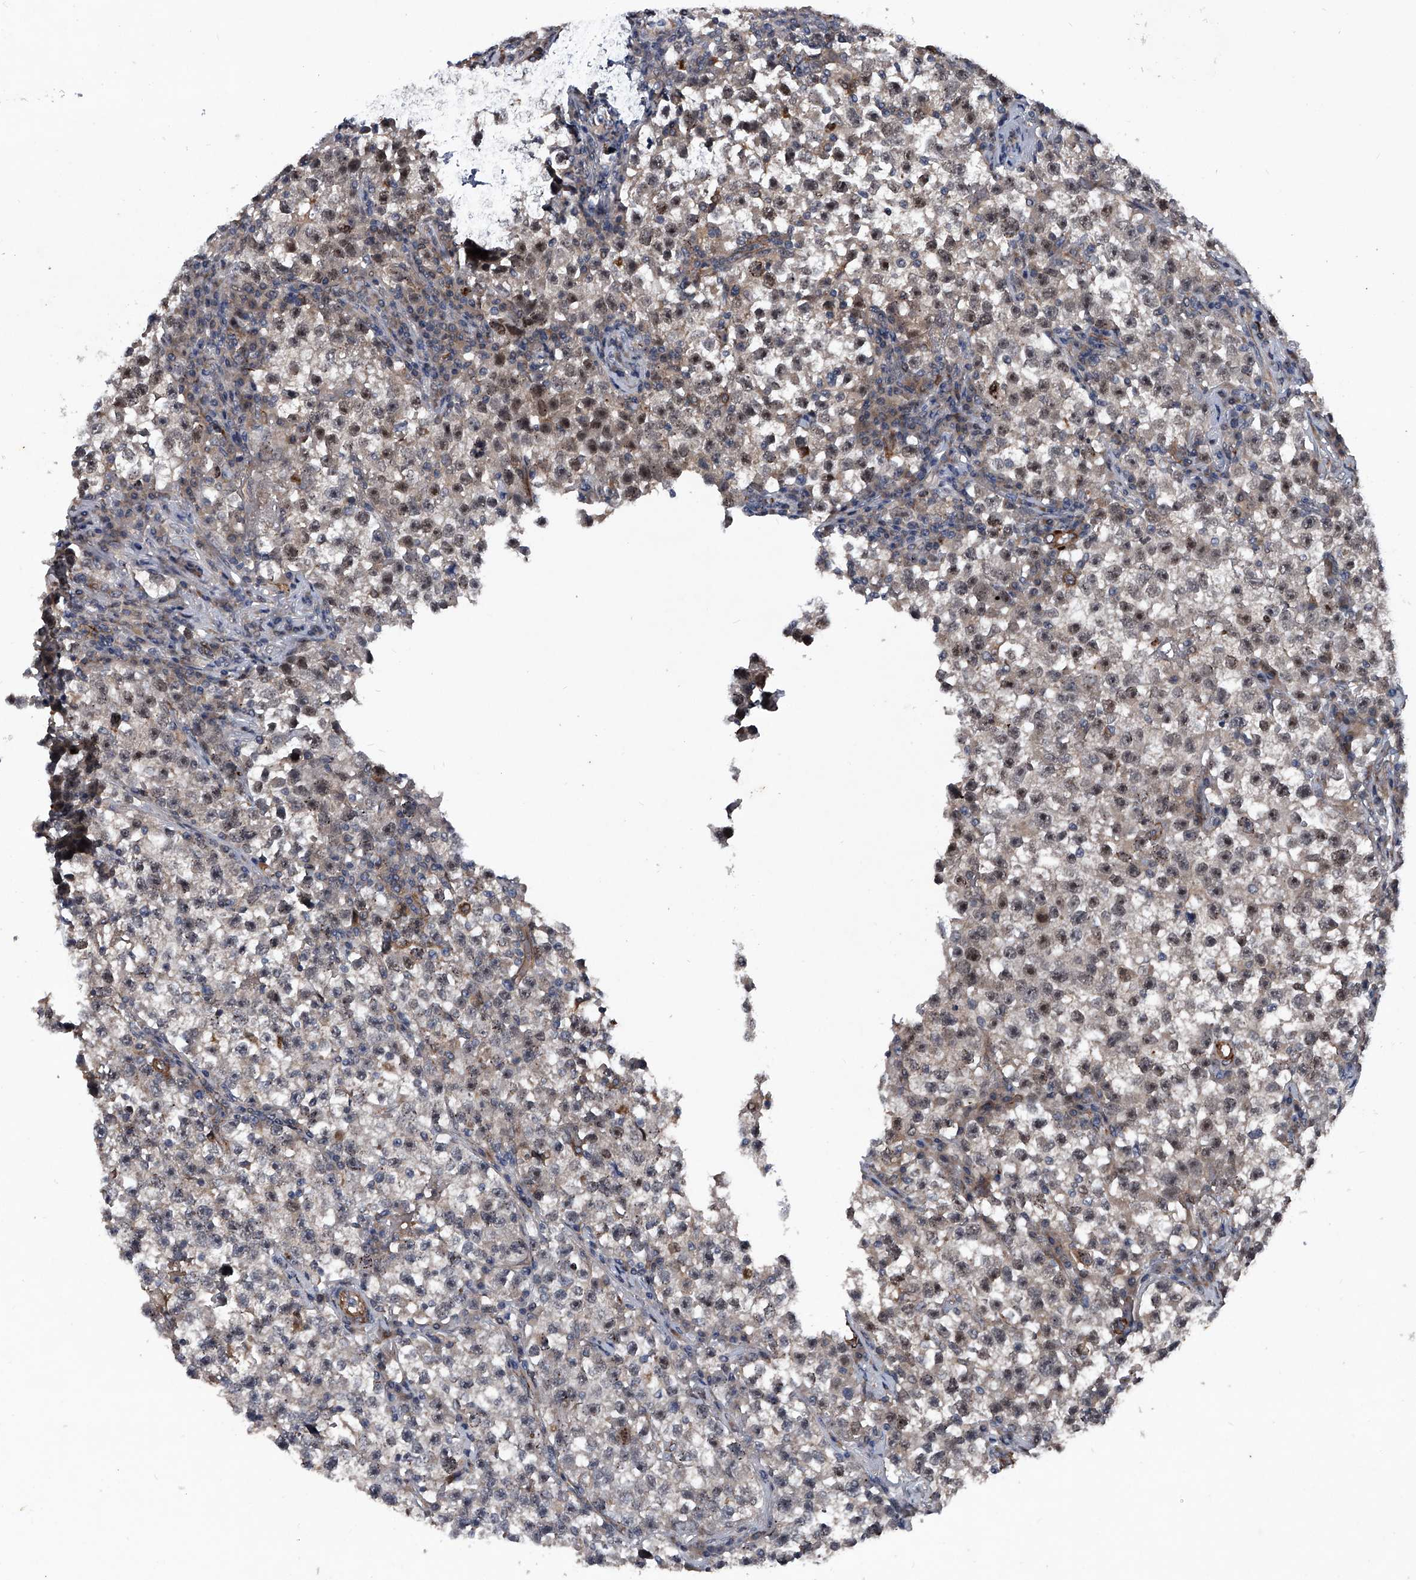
{"staining": {"intensity": "moderate", "quantity": ">75%", "location": "nuclear"}, "tissue": "testis cancer", "cell_type": "Tumor cells", "image_type": "cancer", "snomed": [{"axis": "morphology", "description": "Seminoma, NOS"}, {"axis": "topography", "description": "Testis"}], "caption": "Testis cancer stained for a protein demonstrates moderate nuclear positivity in tumor cells.", "gene": "MAPKAP1", "patient": {"sex": "male", "age": 22}}